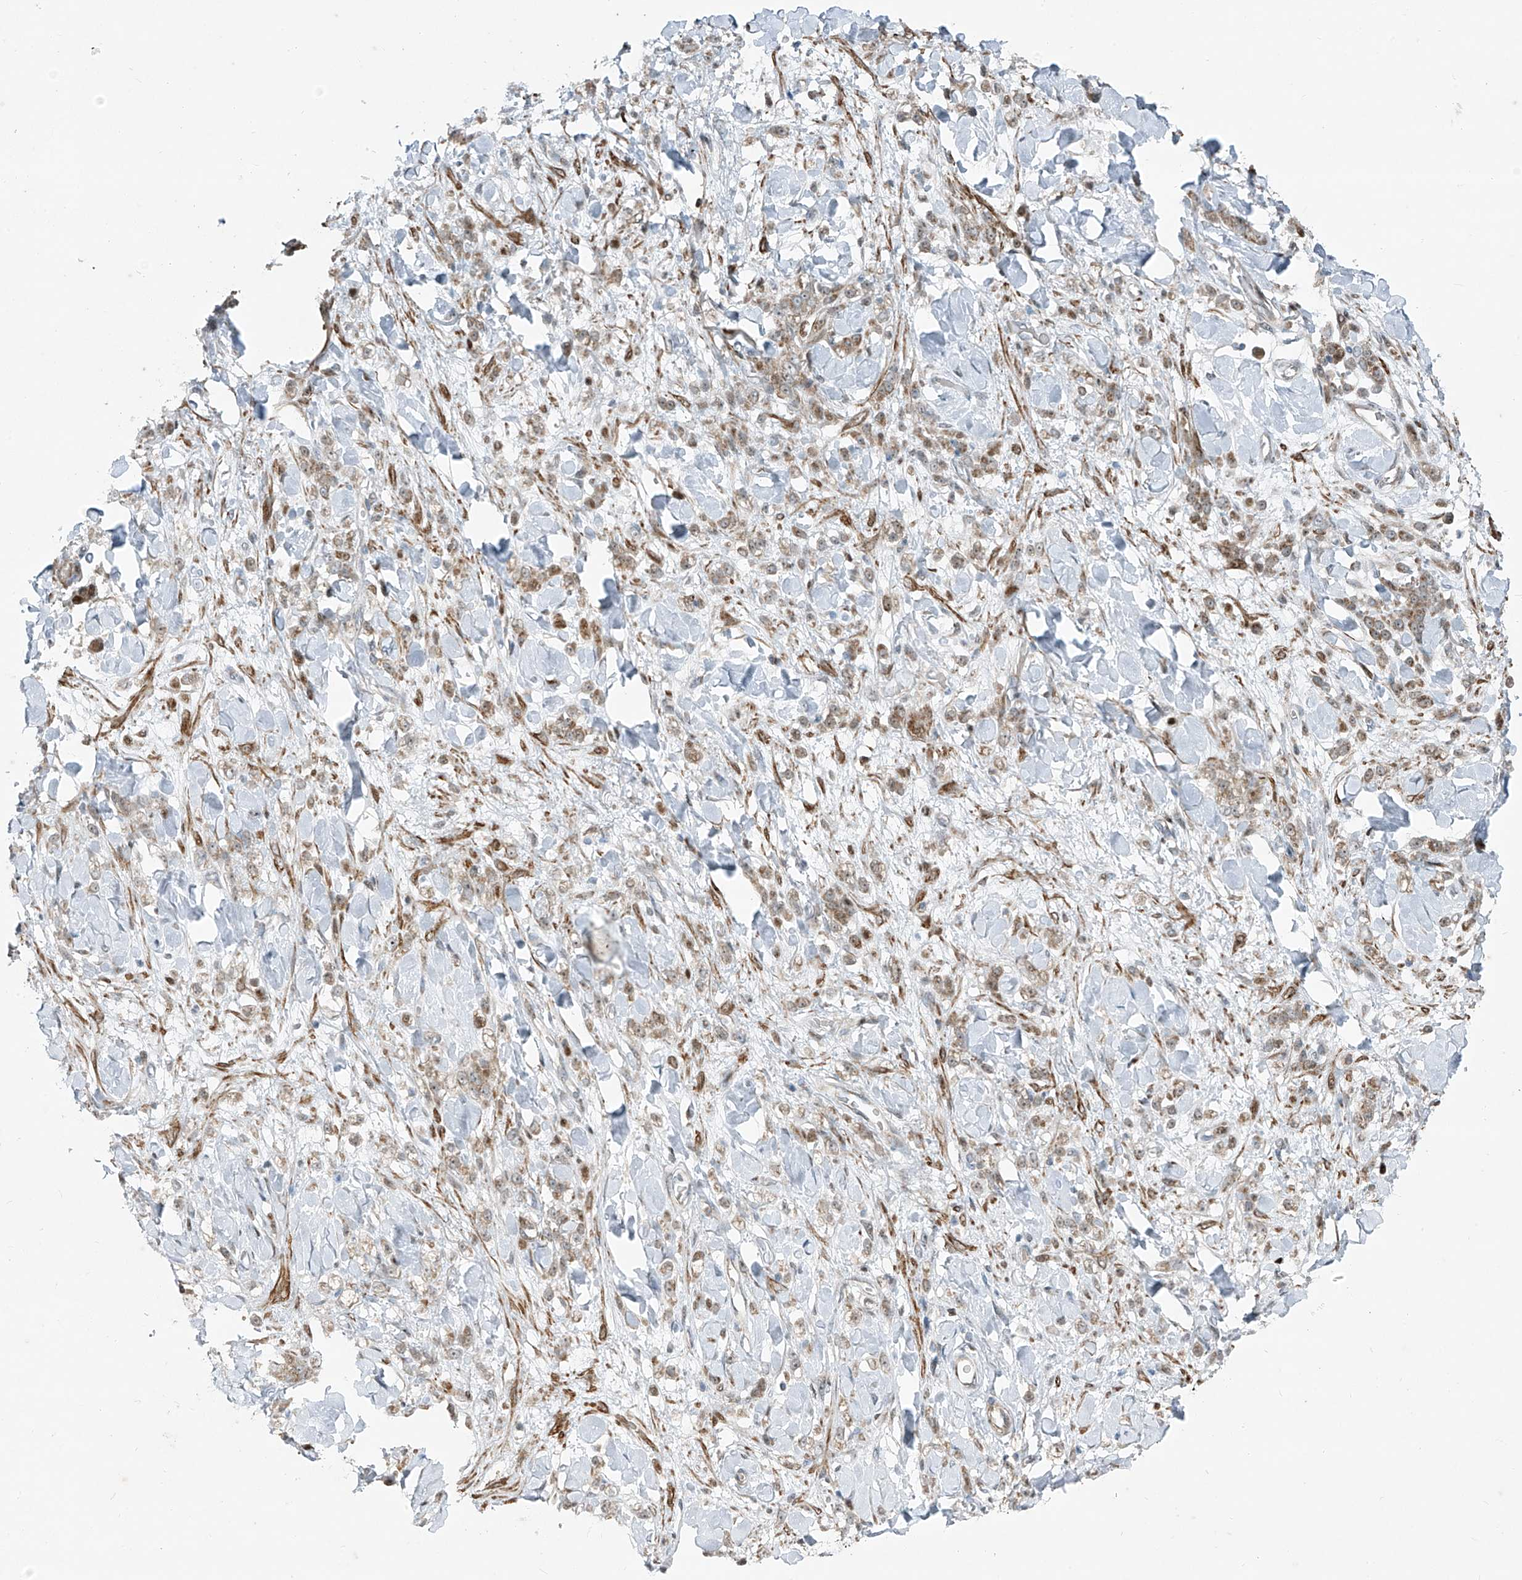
{"staining": {"intensity": "moderate", "quantity": "25%-75%", "location": "cytoplasmic/membranous"}, "tissue": "stomach cancer", "cell_type": "Tumor cells", "image_type": "cancer", "snomed": [{"axis": "morphology", "description": "Normal tissue, NOS"}, {"axis": "morphology", "description": "Adenocarcinoma, NOS"}, {"axis": "topography", "description": "Stomach"}], "caption": "Human stomach cancer stained with a protein marker displays moderate staining in tumor cells.", "gene": "PPCS", "patient": {"sex": "male", "age": 82}}